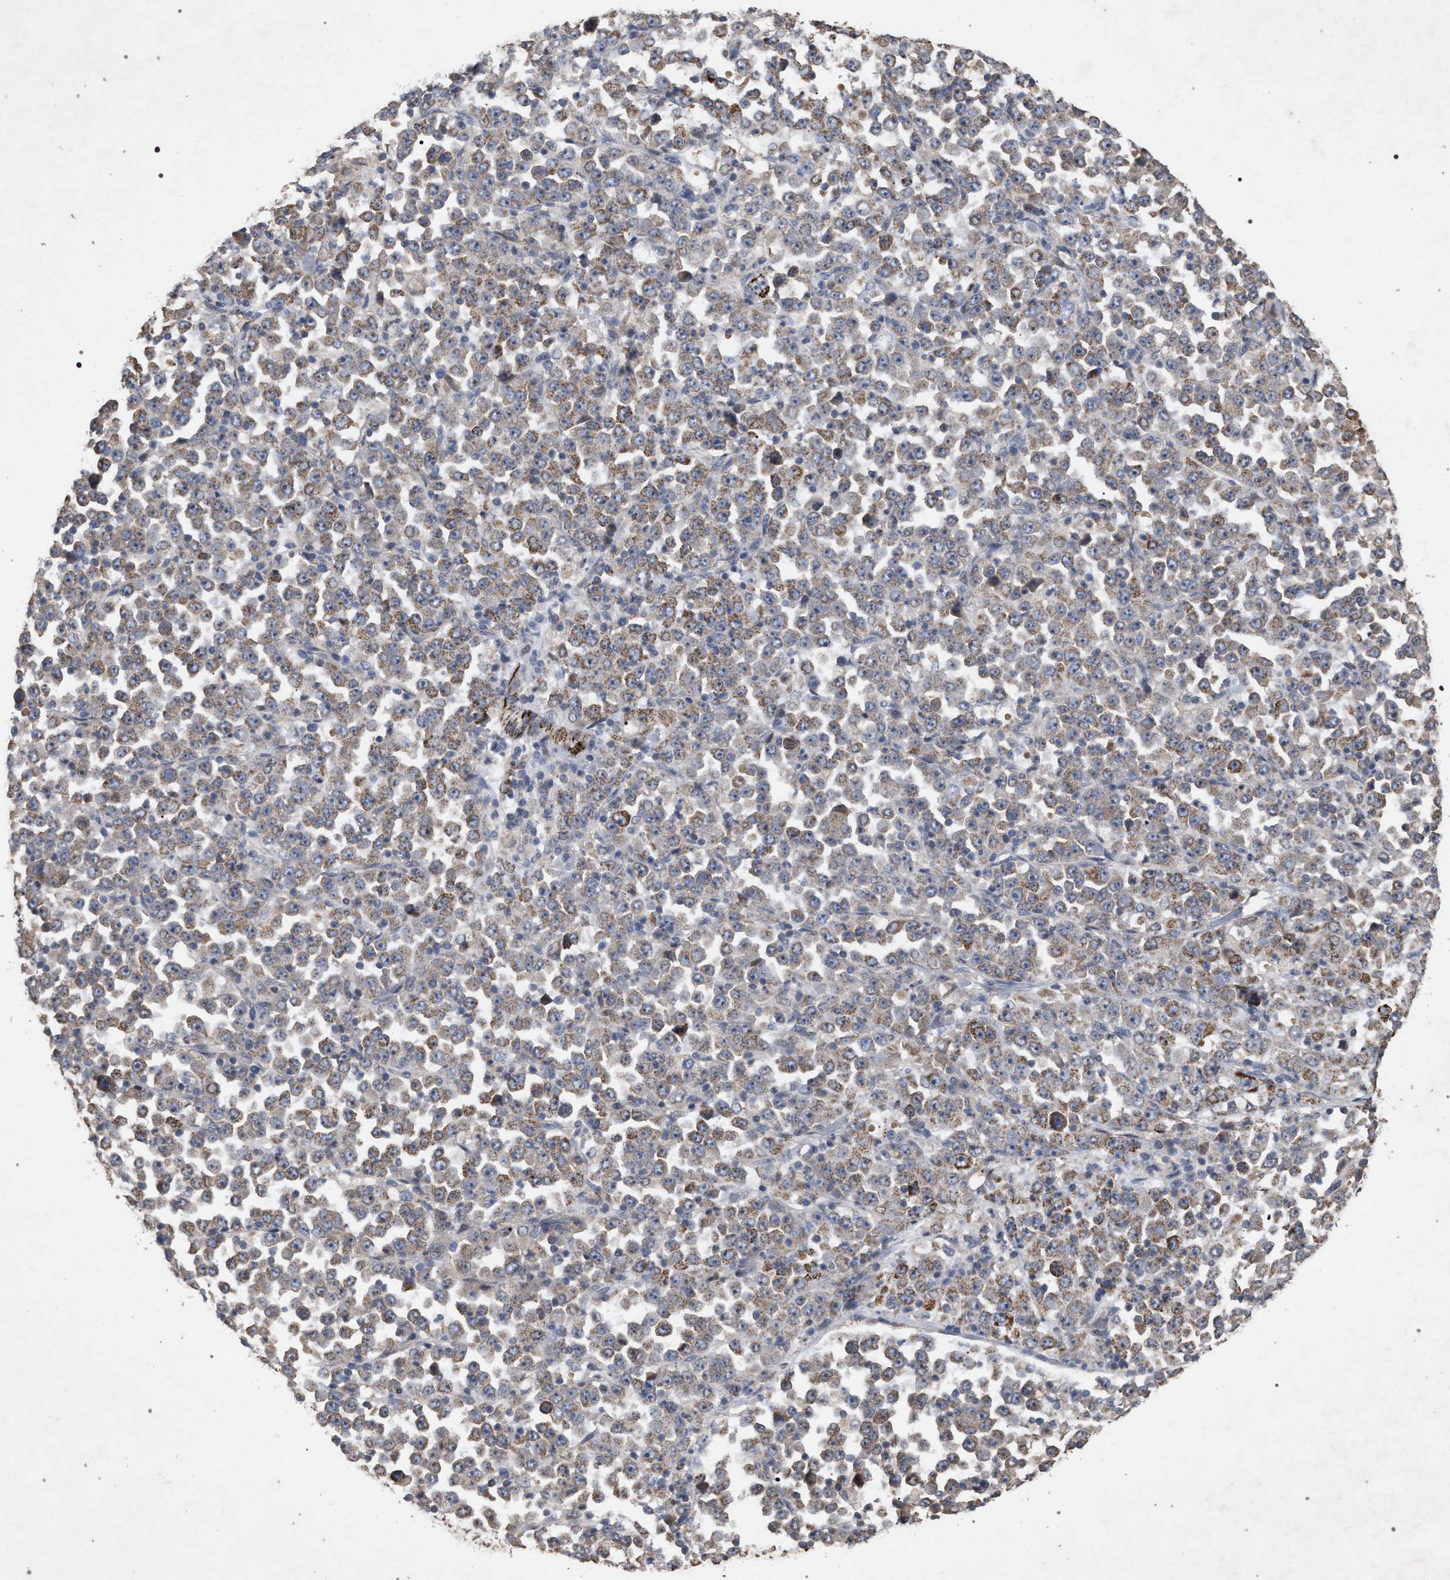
{"staining": {"intensity": "moderate", "quantity": ">75%", "location": "cytoplasmic/membranous"}, "tissue": "stomach cancer", "cell_type": "Tumor cells", "image_type": "cancer", "snomed": [{"axis": "morphology", "description": "Normal tissue, NOS"}, {"axis": "morphology", "description": "Adenocarcinoma, NOS"}, {"axis": "topography", "description": "Stomach, upper"}, {"axis": "topography", "description": "Stomach"}], "caption": "Brown immunohistochemical staining in stomach cancer (adenocarcinoma) exhibits moderate cytoplasmic/membranous expression in approximately >75% of tumor cells.", "gene": "PKD2L1", "patient": {"sex": "male", "age": 59}}